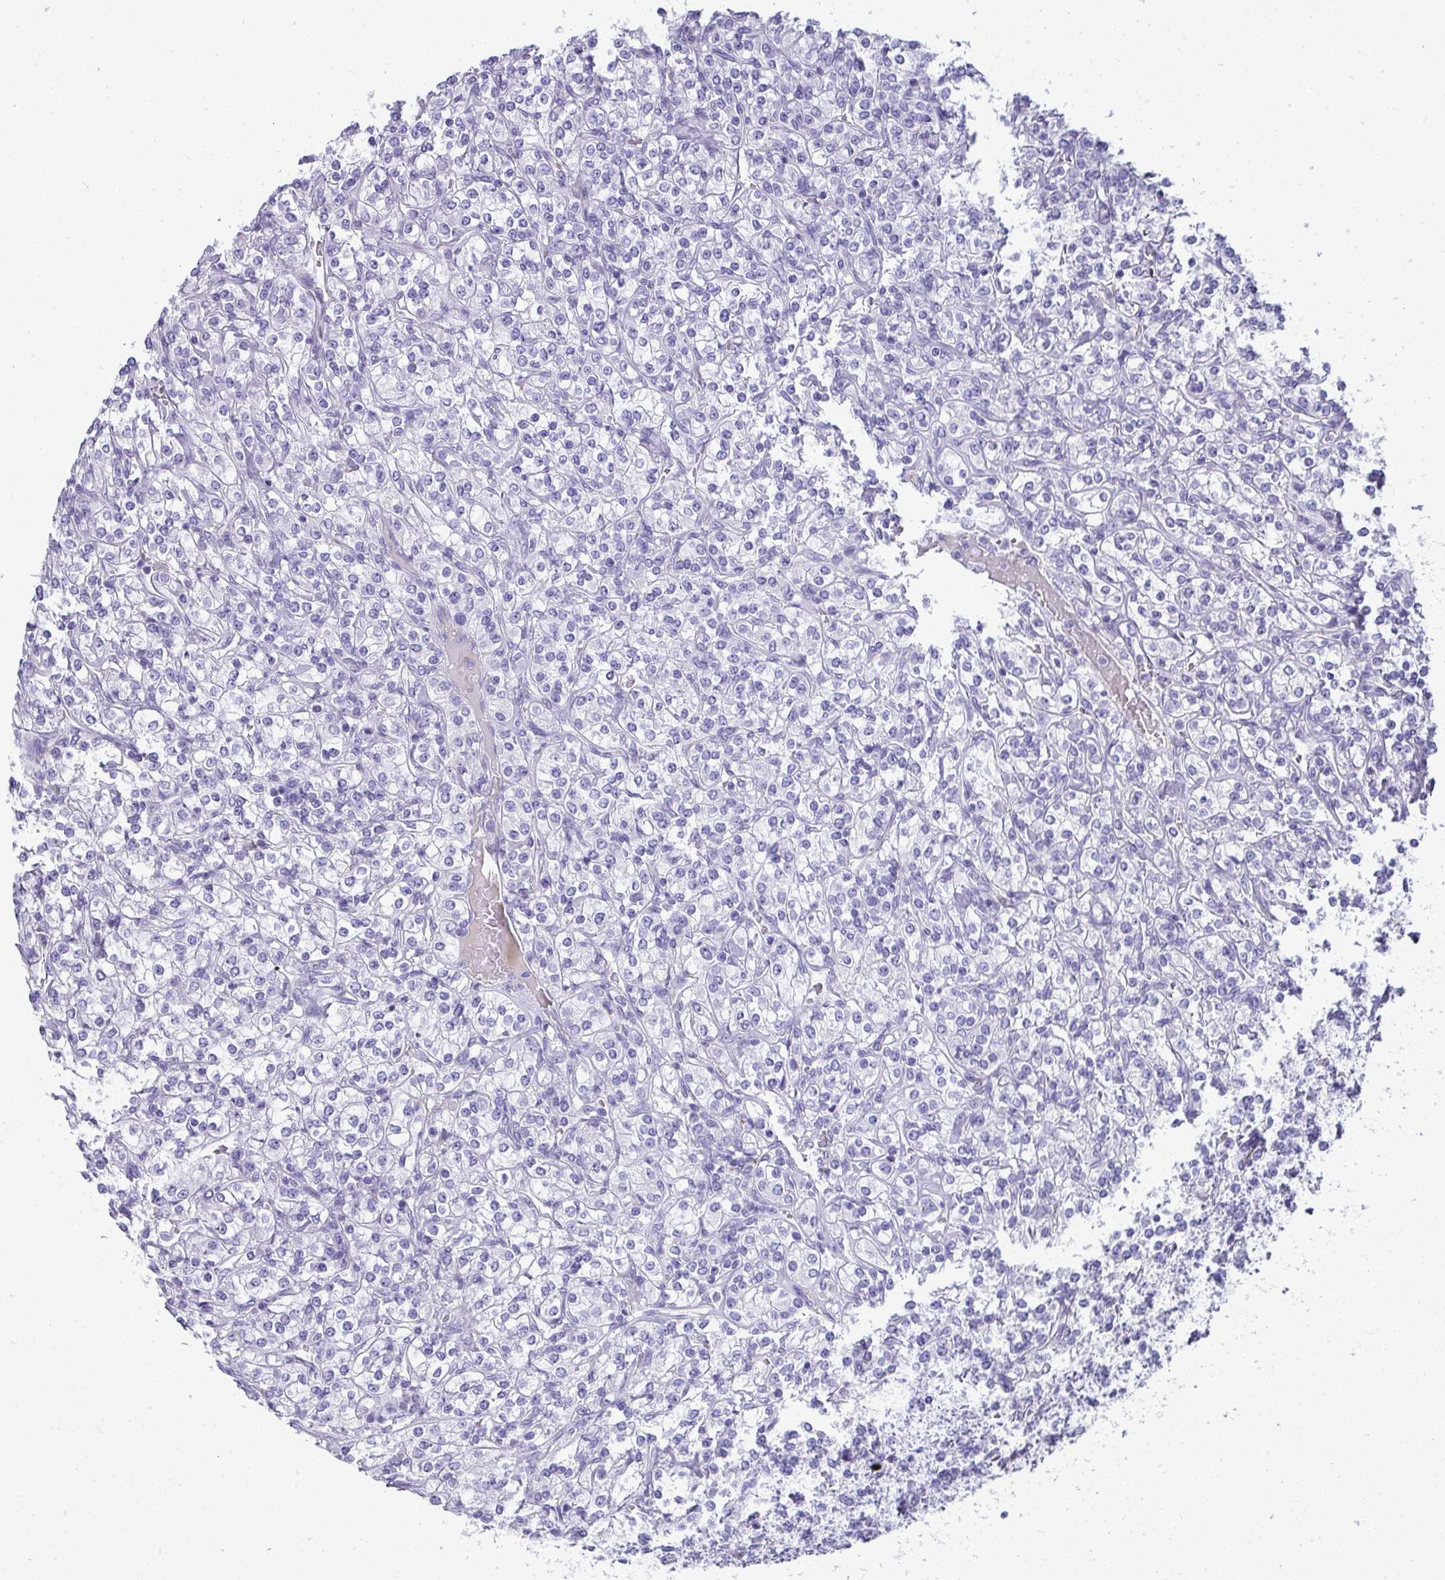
{"staining": {"intensity": "negative", "quantity": "none", "location": "none"}, "tissue": "renal cancer", "cell_type": "Tumor cells", "image_type": "cancer", "snomed": [{"axis": "morphology", "description": "Adenocarcinoma, NOS"}, {"axis": "topography", "description": "Kidney"}], "caption": "Immunohistochemistry photomicrograph of renal cancer stained for a protein (brown), which reveals no positivity in tumor cells.", "gene": "AK5", "patient": {"sex": "male", "age": 77}}